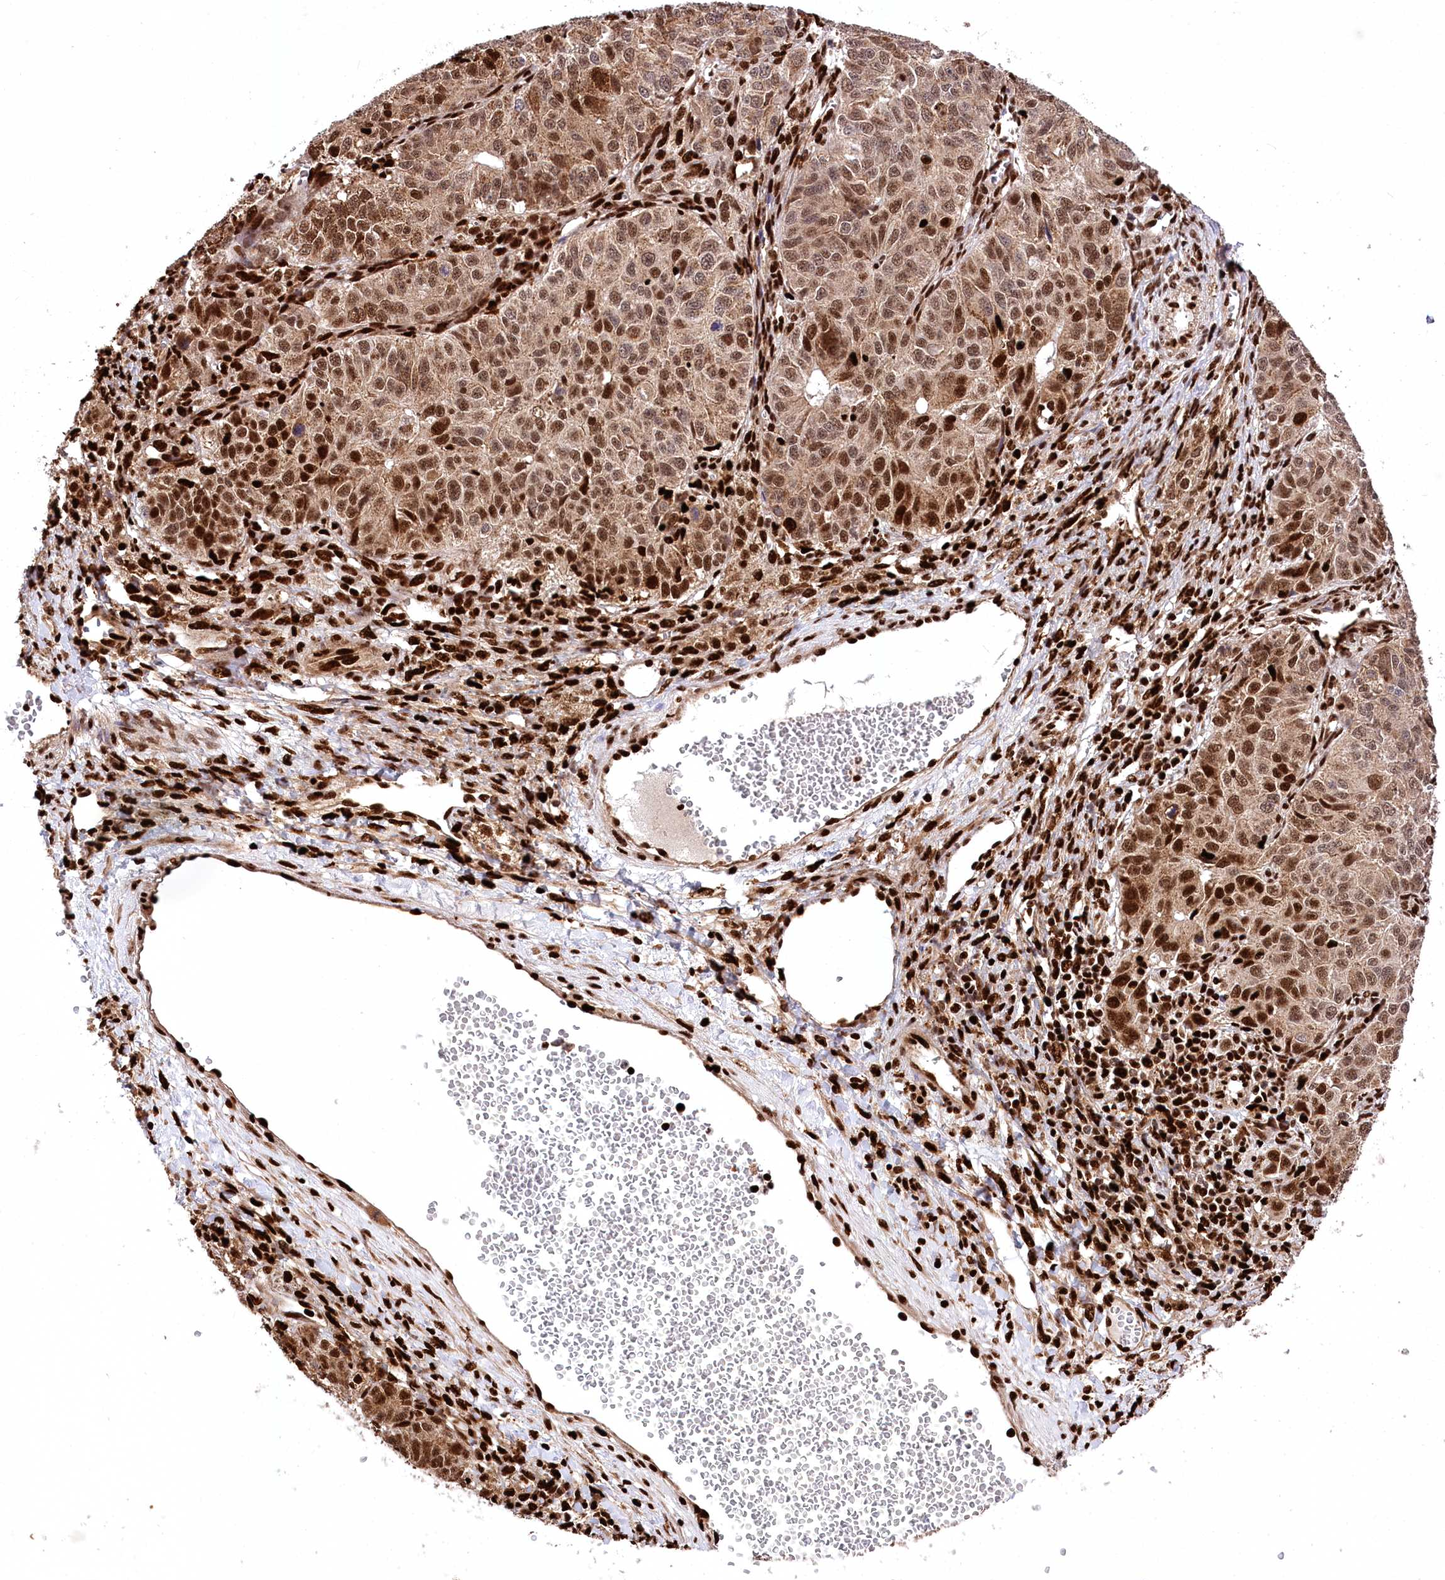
{"staining": {"intensity": "moderate", "quantity": ">75%", "location": "cytoplasmic/membranous,nuclear"}, "tissue": "ovarian cancer", "cell_type": "Tumor cells", "image_type": "cancer", "snomed": [{"axis": "morphology", "description": "Carcinoma, endometroid"}, {"axis": "topography", "description": "Ovary"}], "caption": "A micrograph showing moderate cytoplasmic/membranous and nuclear expression in about >75% of tumor cells in endometroid carcinoma (ovarian), as visualized by brown immunohistochemical staining.", "gene": "FIGN", "patient": {"sex": "female", "age": 51}}